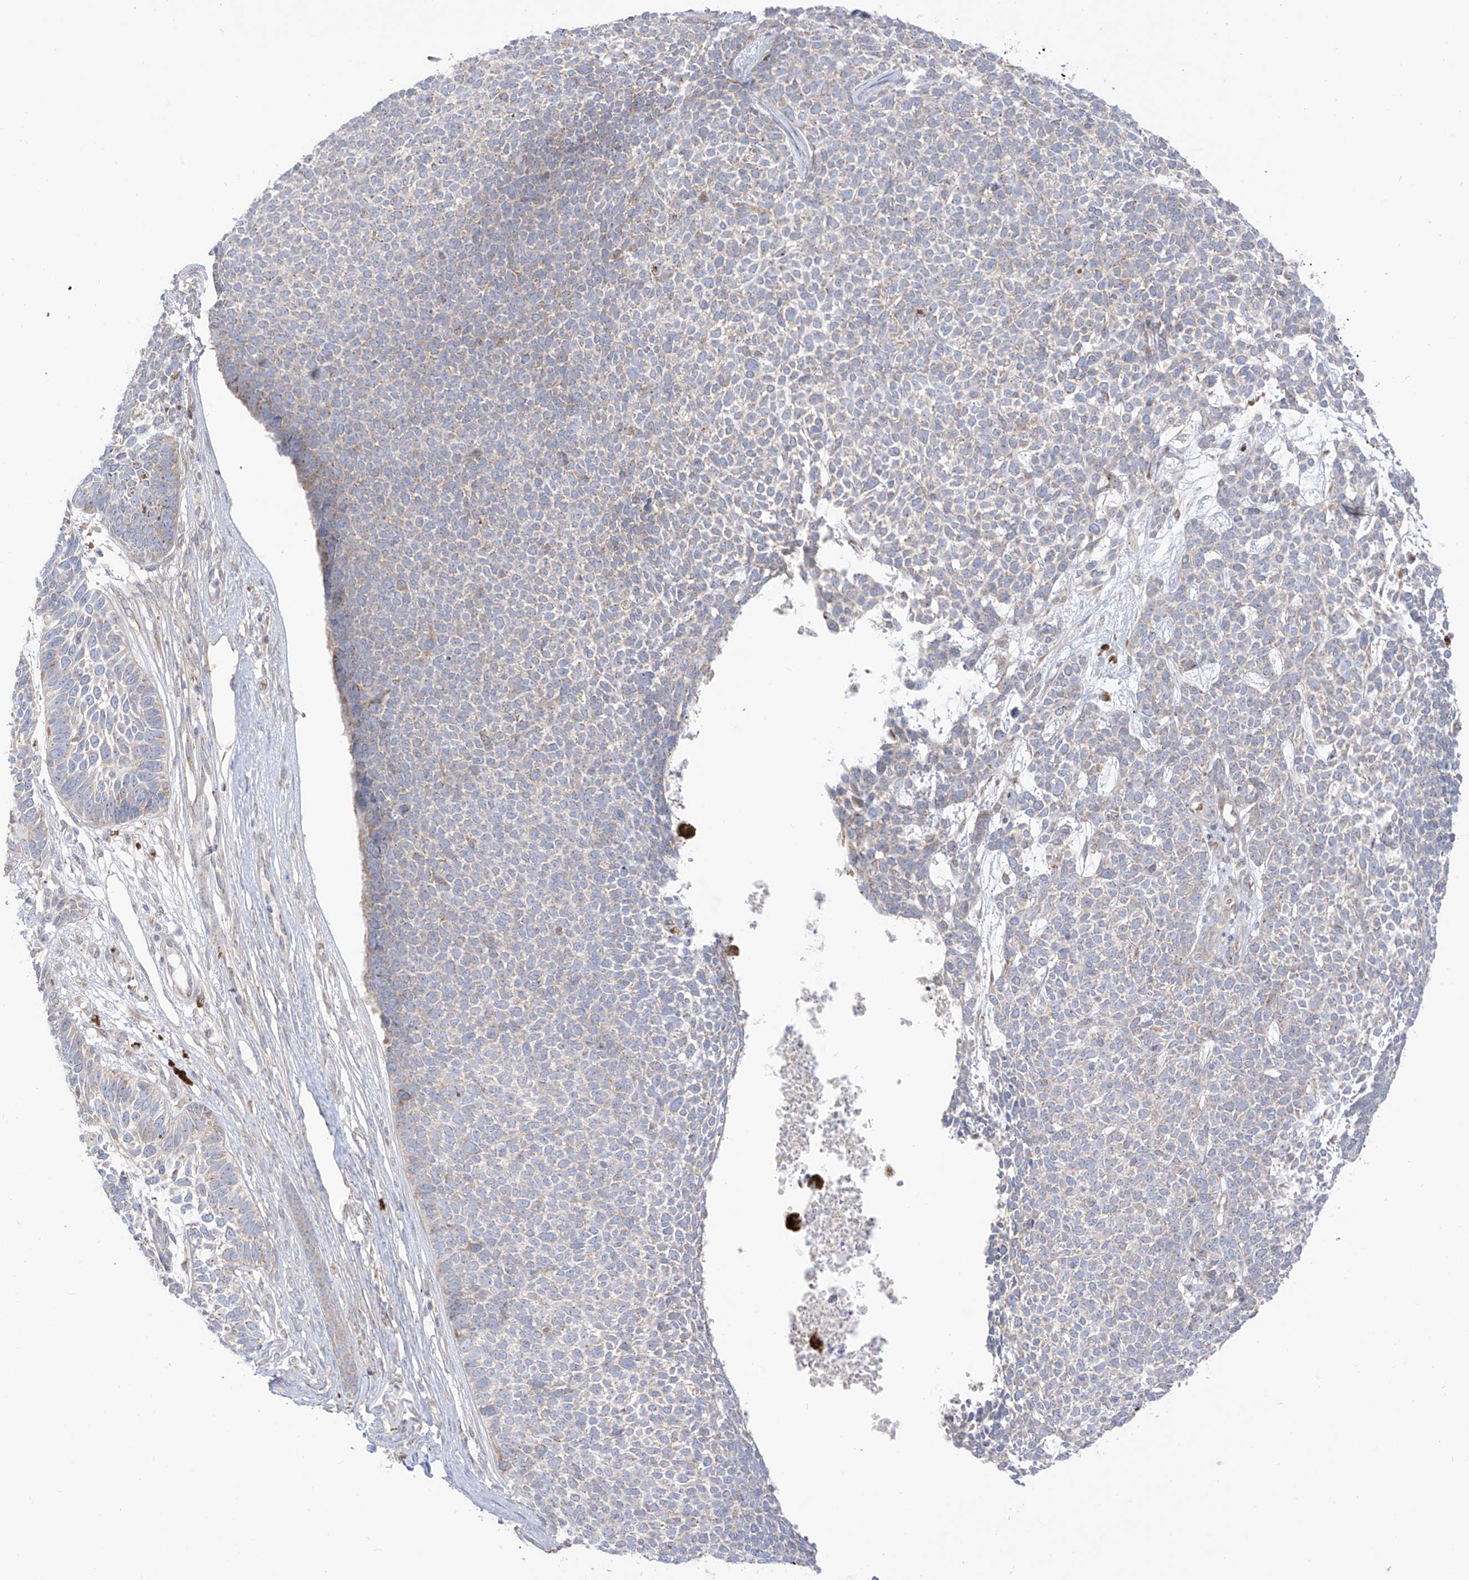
{"staining": {"intensity": "negative", "quantity": "none", "location": "none"}, "tissue": "skin cancer", "cell_type": "Tumor cells", "image_type": "cancer", "snomed": [{"axis": "morphology", "description": "Basal cell carcinoma"}, {"axis": "topography", "description": "Skin"}], "caption": "An immunohistochemistry (IHC) histopathology image of skin cancer (basal cell carcinoma) is shown. There is no staining in tumor cells of skin cancer (basal cell carcinoma).", "gene": "ARHGEF40", "patient": {"sex": "female", "age": 84}}